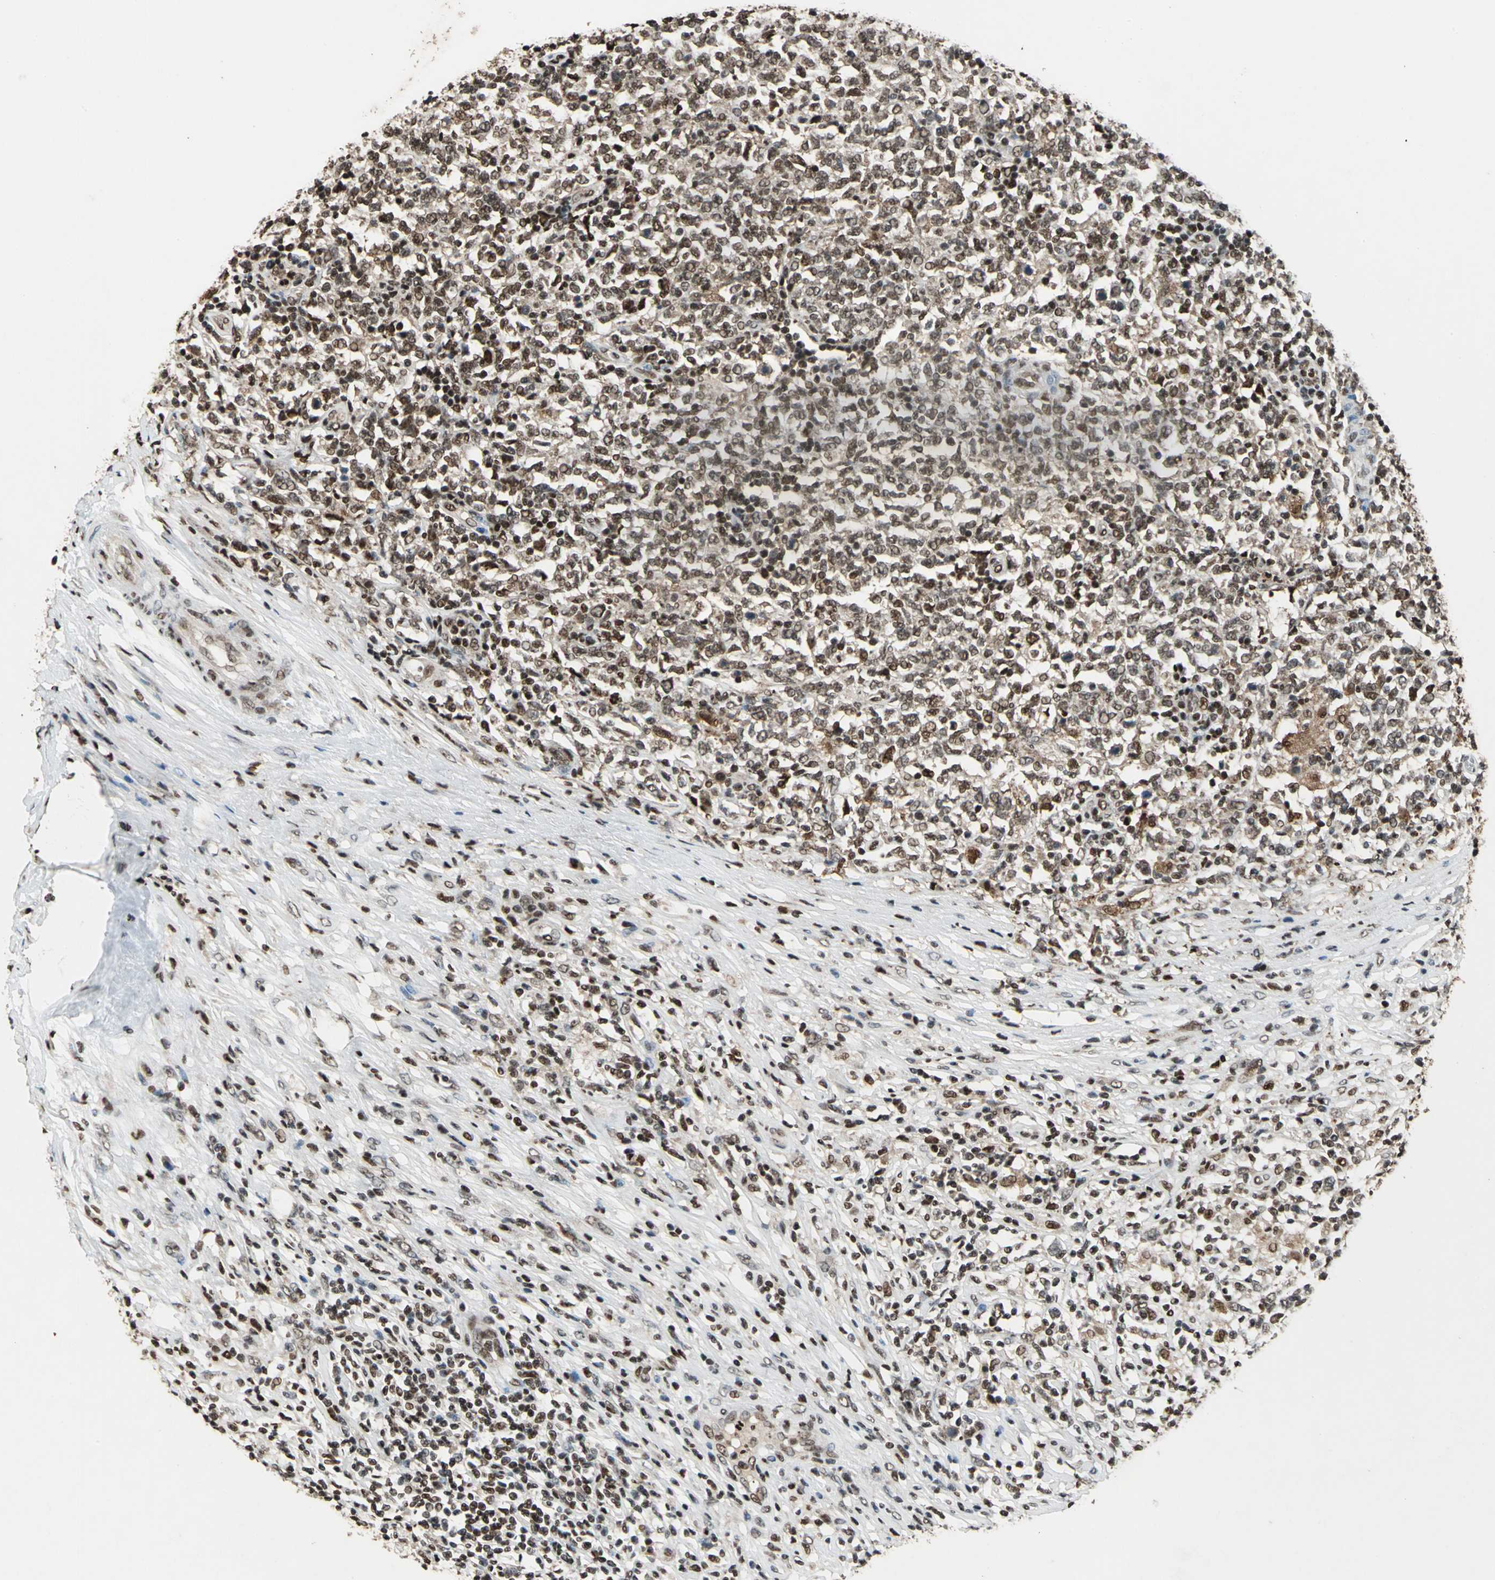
{"staining": {"intensity": "moderate", "quantity": ">75%", "location": "cytoplasmic/membranous,nuclear"}, "tissue": "lymphoma", "cell_type": "Tumor cells", "image_type": "cancer", "snomed": [{"axis": "morphology", "description": "Malignant lymphoma, non-Hodgkin's type, High grade"}, {"axis": "topography", "description": "Lymph node"}], "caption": "A medium amount of moderate cytoplasmic/membranous and nuclear positivity is present in about >75% of tumor cells in lymphoma tissue.", "gene": "ANP32A", "patient": {"sex": "female", "age": 84}}